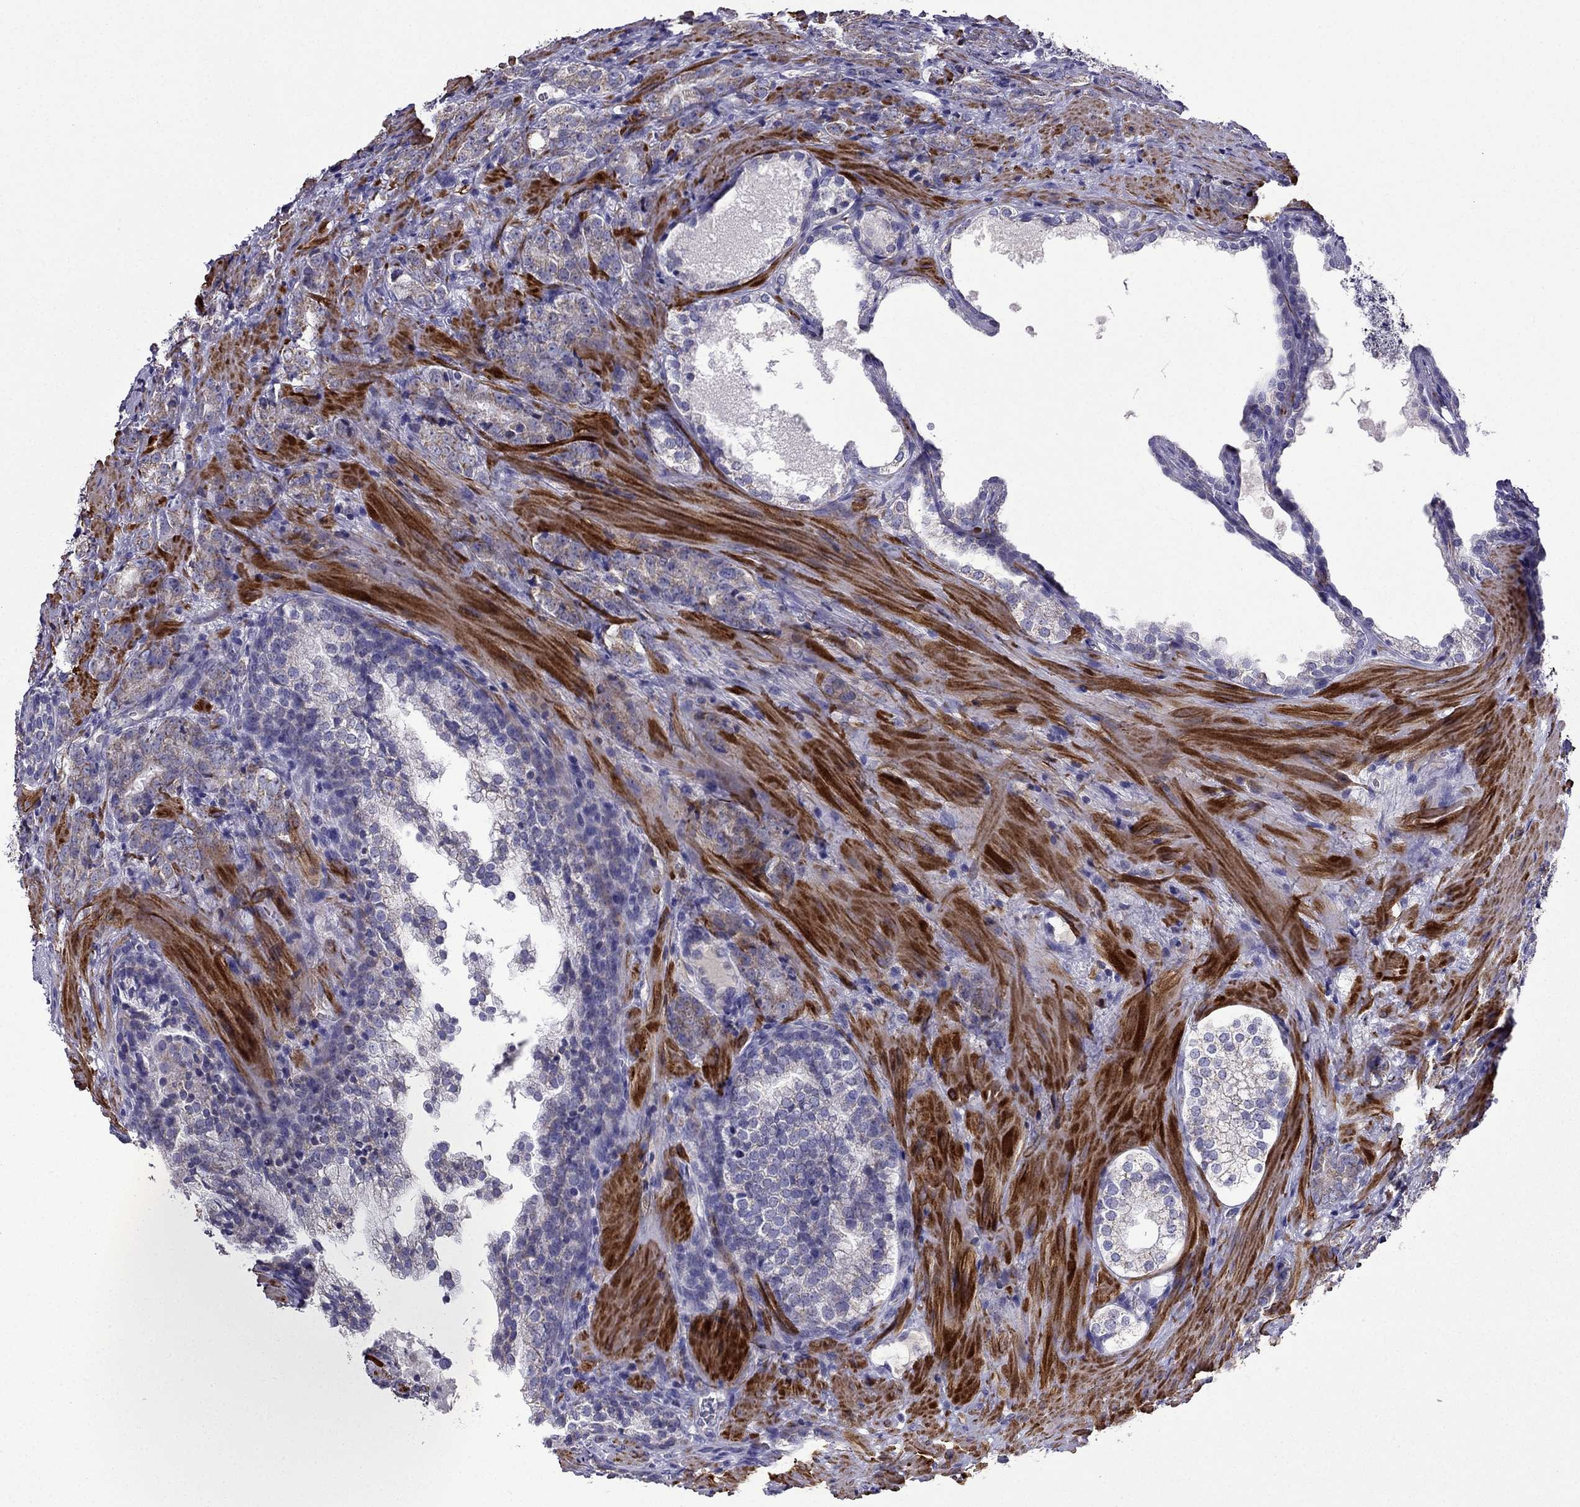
{"staining": {"intensity": "weak", "quantity": "25%-75%", "location": "cytoplasmic/membranous"}, "tissue": "prostate cancer", "cell_type": "Tumor cells", "image_type": "cancer", "snomed": [{"axis": "morphology", "description": "Adenocarcinoma, NOS"}, {"axis": "topography", "description": "Prostate and seminal vesicle, NOS"}], "caption": "Approximately 25%-75% of tumor cells in adenocarcinoma (prostate) exhibit weak cytoplasmic/membranous protein expression as visualized by brown immunohistochemical staining.", "gene": "DSC1", "patient": {"sex": "male", "age": 63}}